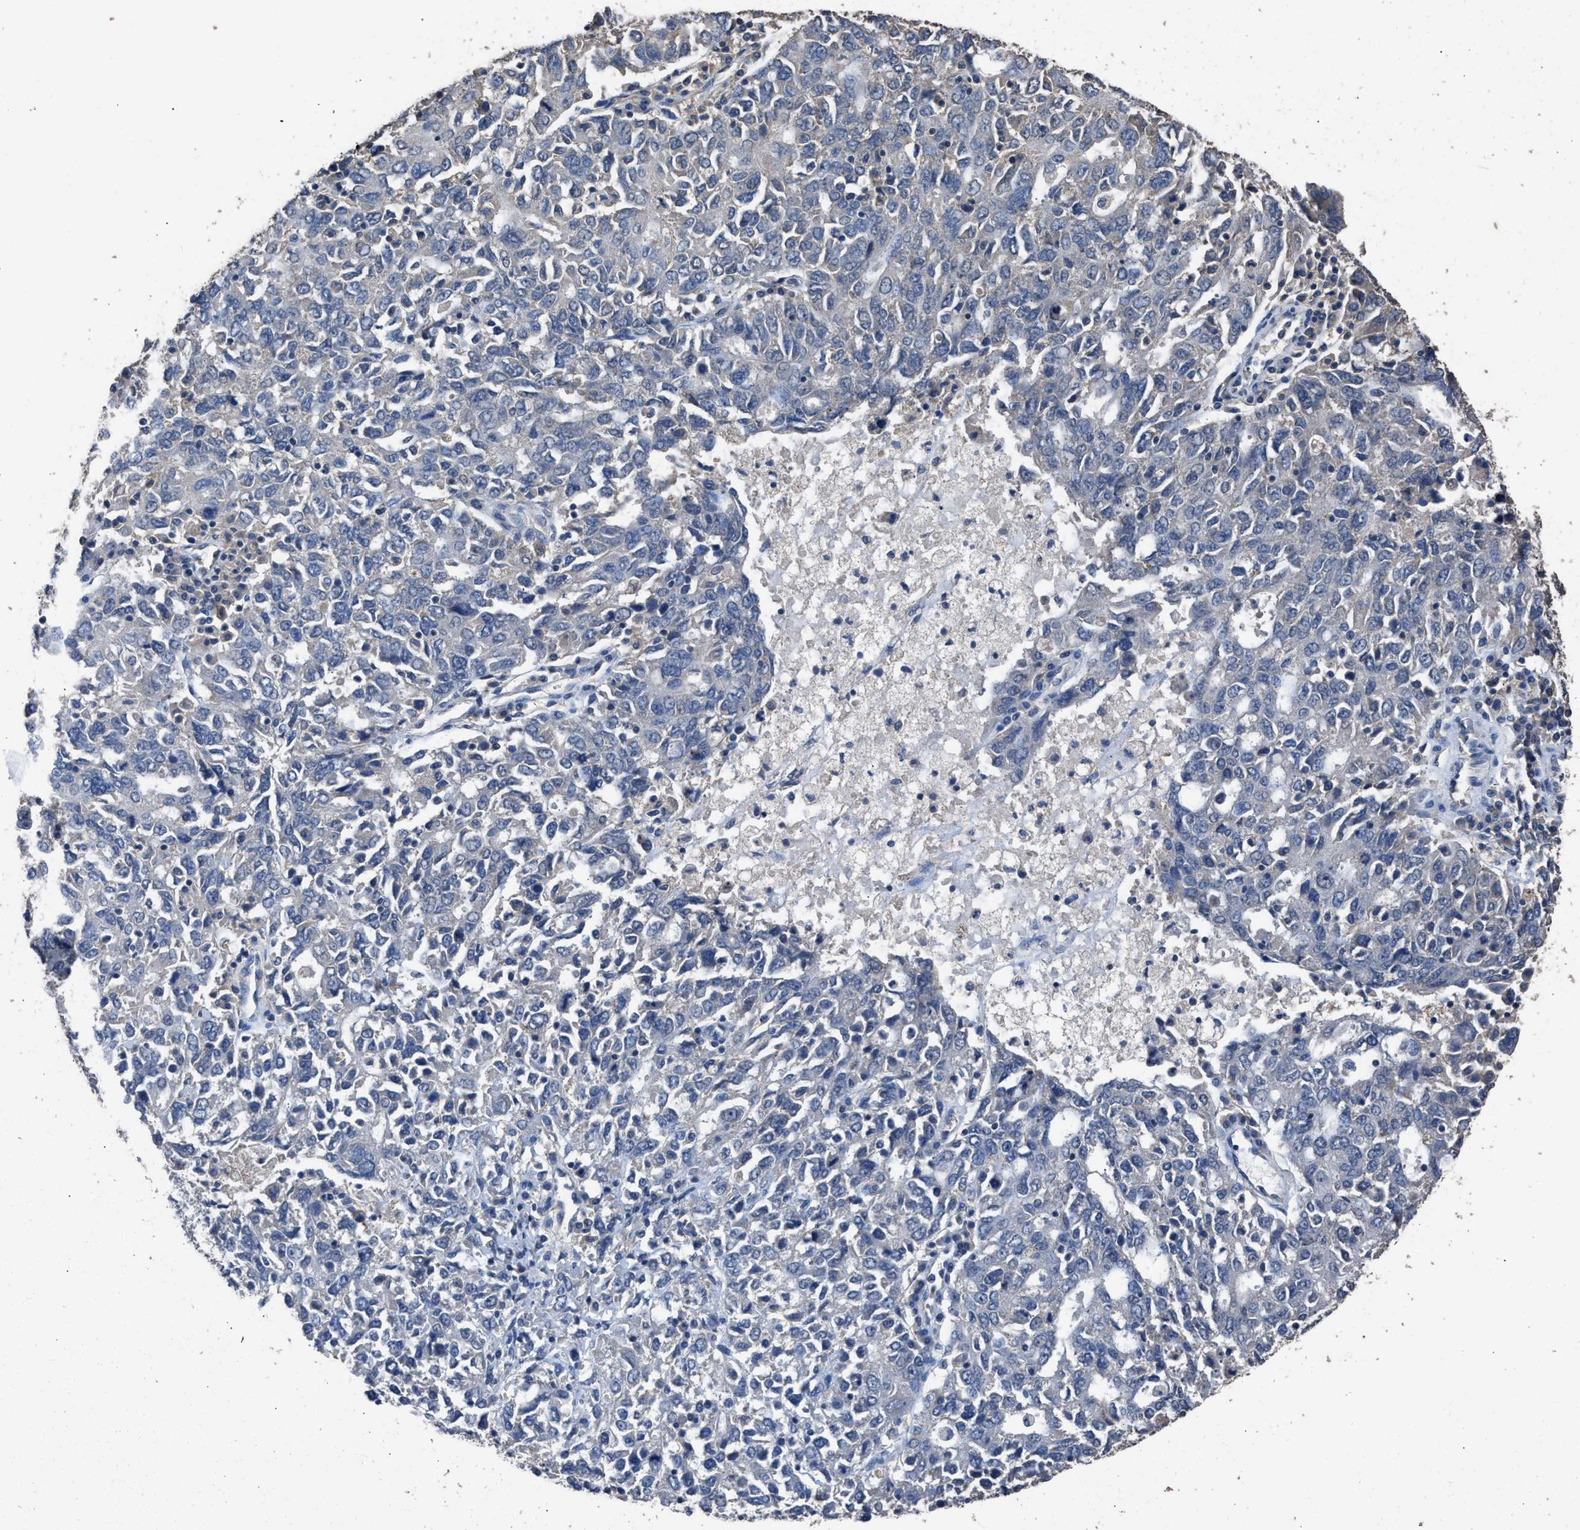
{"staining": {"intensity": "negative", "quantity": "none", "location": "none"}, "tissue": "ovarian cancer", "cell_type": "Tumor cells", "image_type": "cancer", "snomed": [{"axis": "morphology", "description": "Carcinoma, endometroid"}, {"axis": "topography", "description": "Ovary"}], "caption": "An image of human ovarian cancer is negative for staining in tumor cells.", "gene": "ITSN1", "patient": {"sex": "female", "age": 62}}